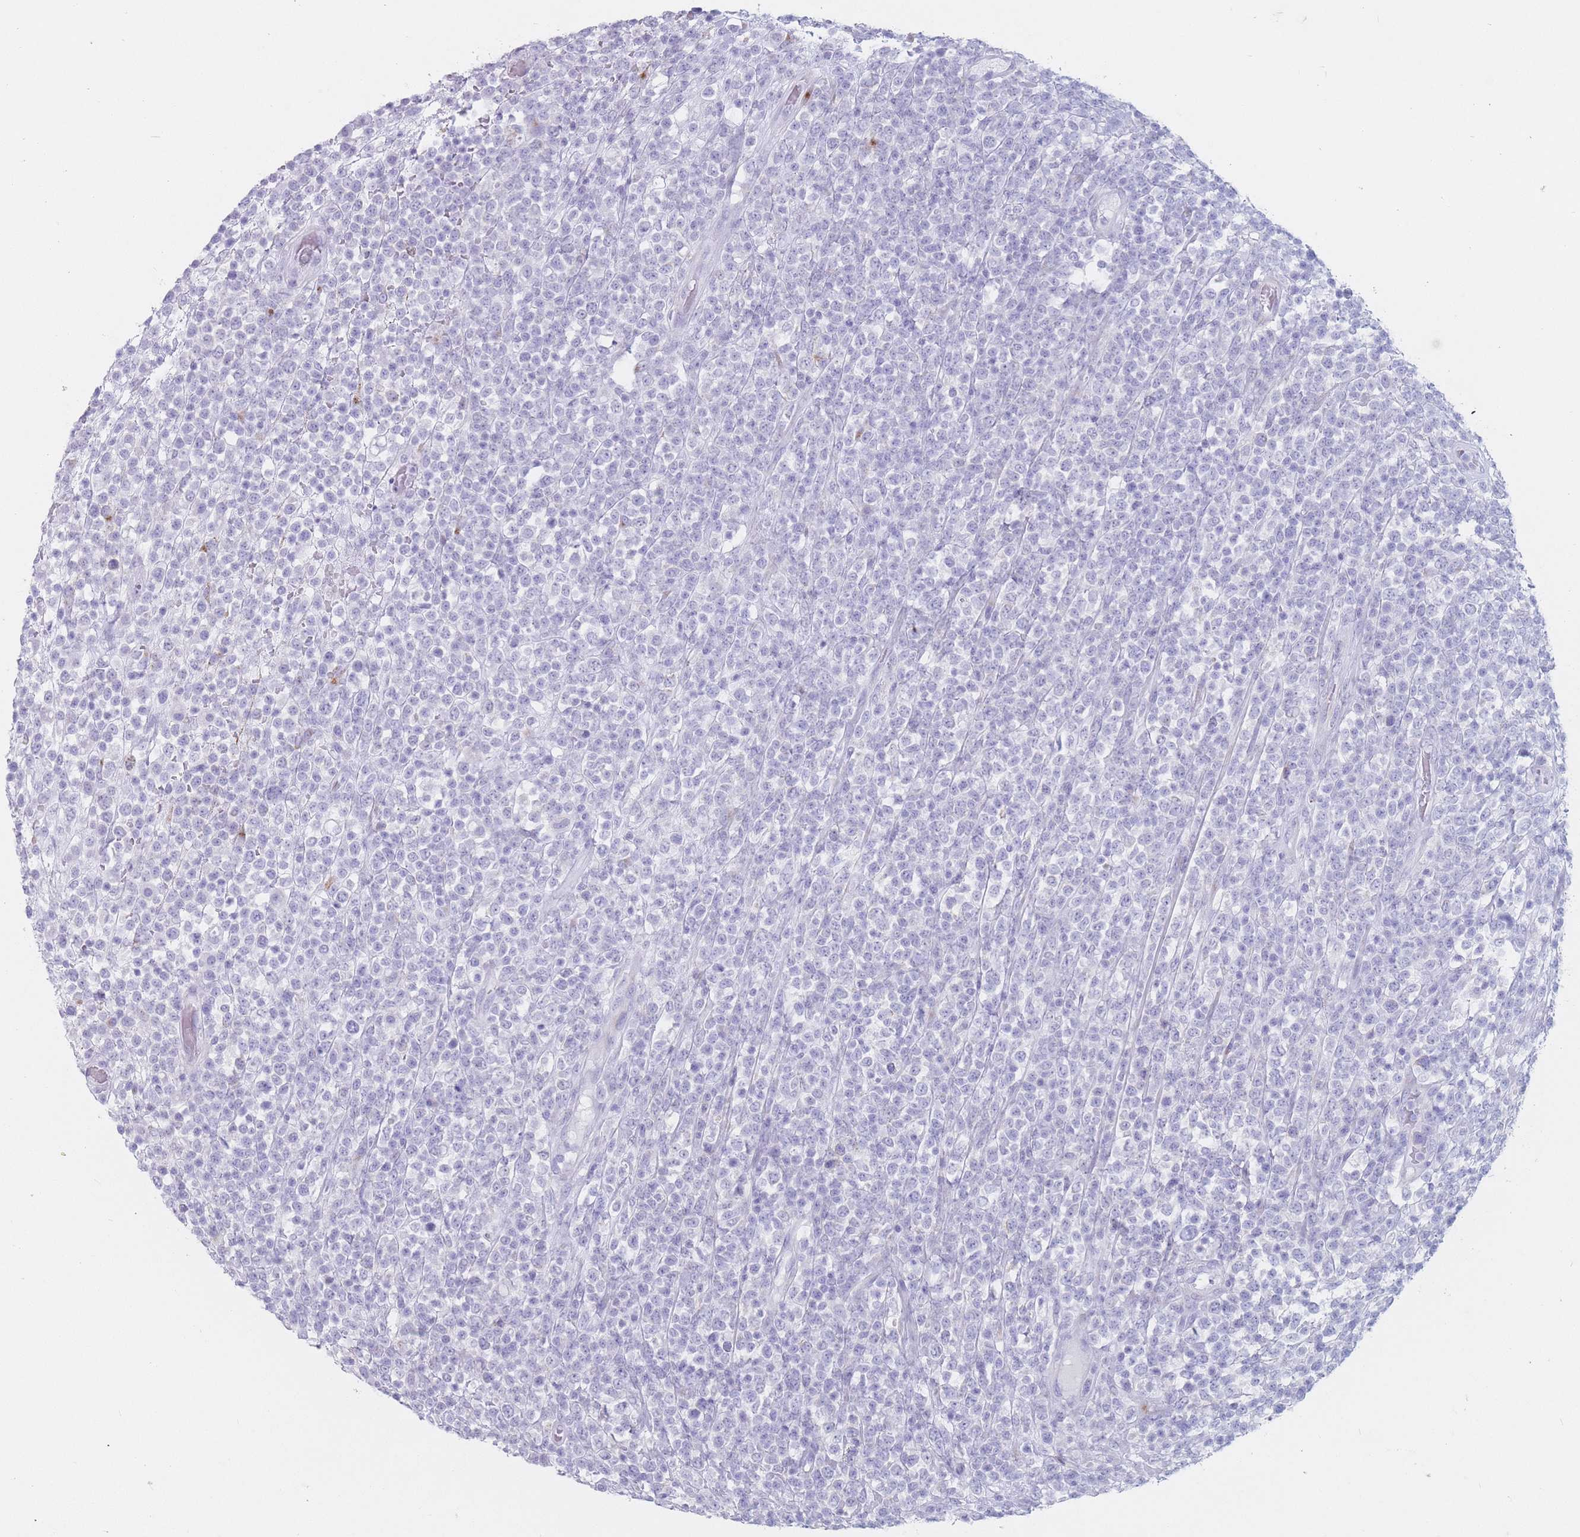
{"staining": {"intensity": "negative", "quantity": "none", "location": "none"}, "tissue": "lymphoma", "cell_type": "Tumor cells", "image_type": "cancer", "snomed": [{"axis": "morphology", "description": "Malignant lymphoma, non-Hodgkin's type, High grade"}, {"axis": "topography", "description": "Colon"}], "caption": "High-grade malignant lymphoma, non-Hodgkin's type stained for a protein using immunohistochemistry (IHC) demonstrates no expression tumor cells.", "gene": "ST3GAL5", "patient": {"sex": "female", "age": 53}}